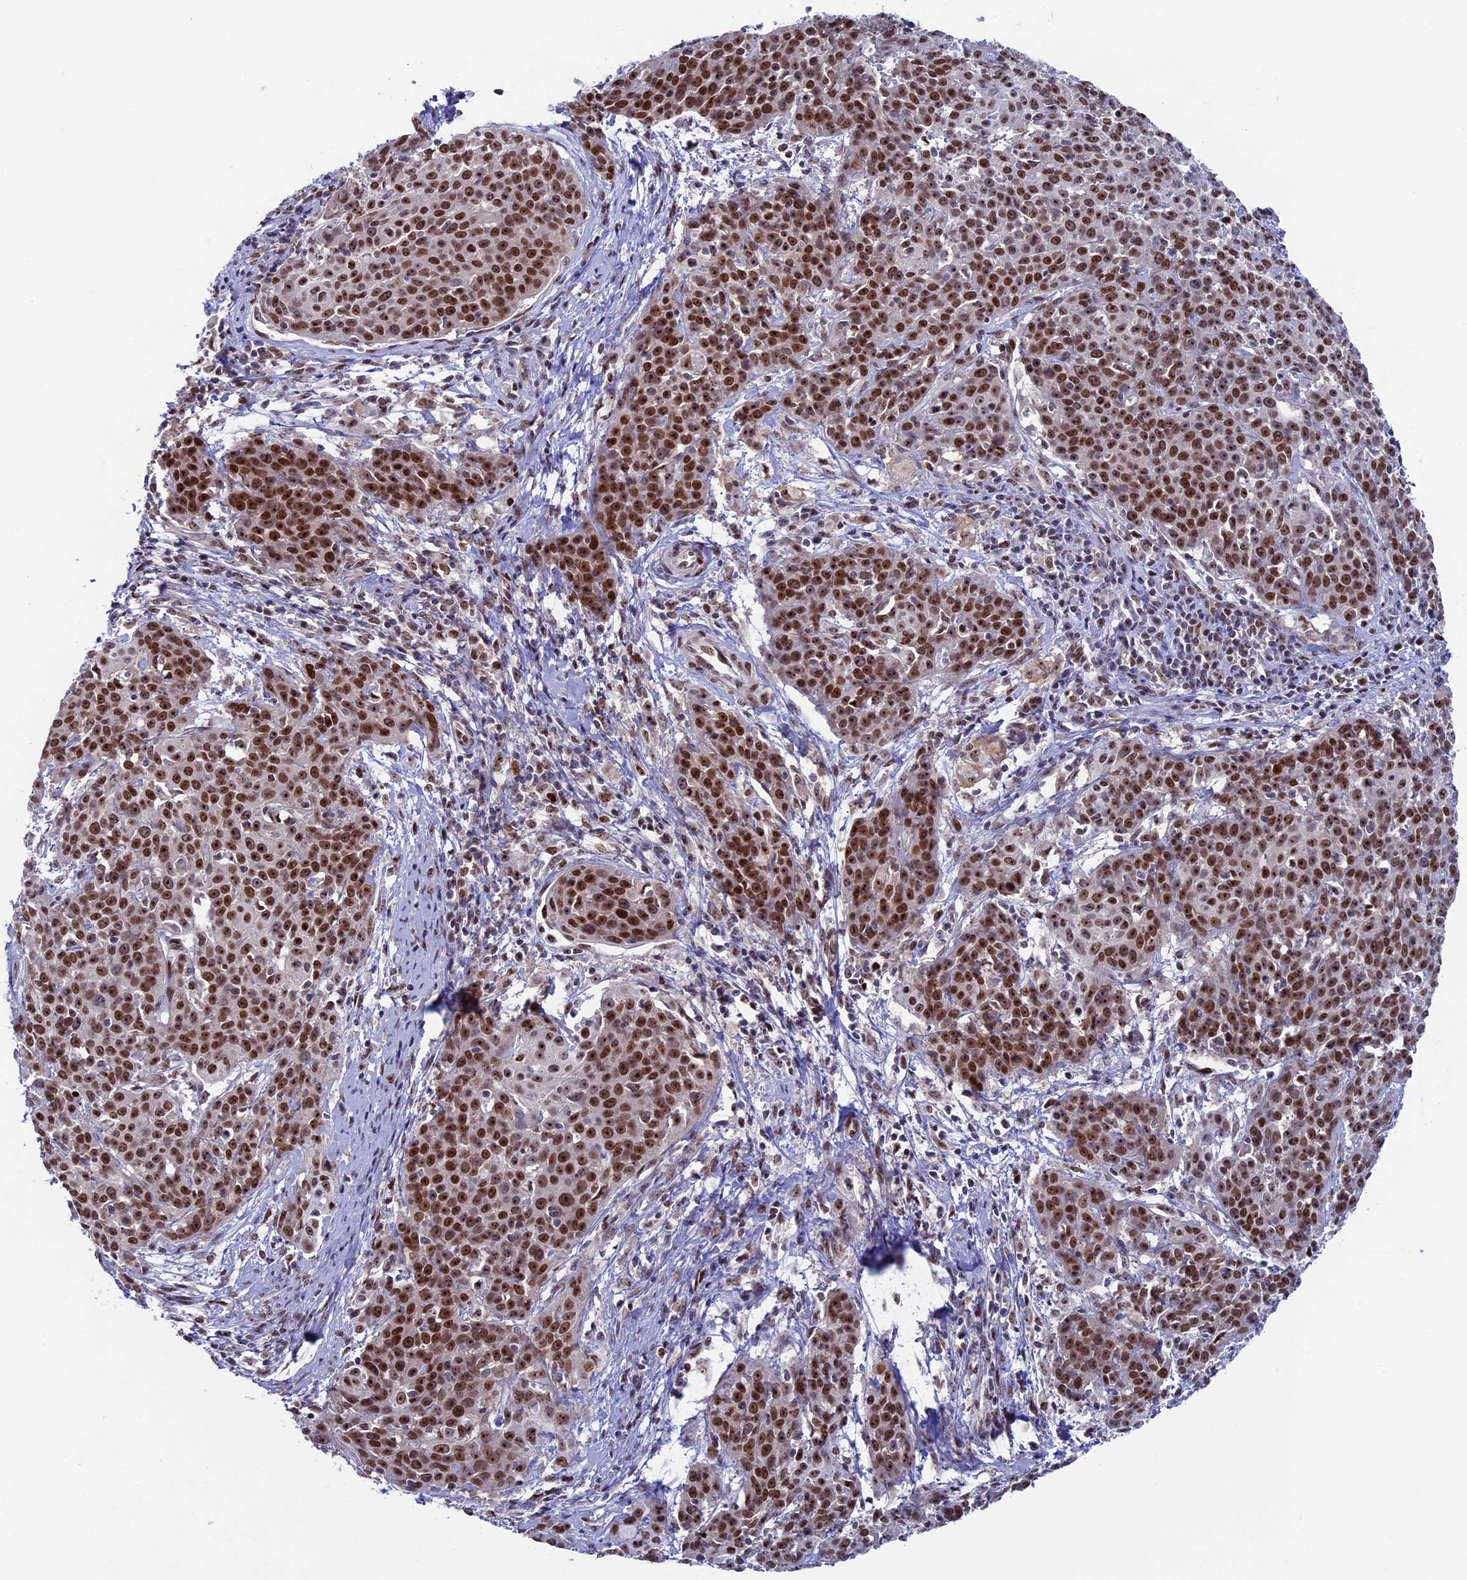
{"staining": {"intensity": "strong", "quantity": ">75%", "location": "nuclear"}, "tissue": "cervical cancer", "cell_type": "Tumor cells", "image_type": "cancer", "snomed": [{"axis": "morphology", "description": "Squamous cell carcinoma, NOS"}, {"axis": "topography", "description": "Cervix"}], "caption": "The image shows staining of cervical cancer, revealing strong nuclear protein staining (brown color) within tumor cells.", "gene": "CCDC86", "patient": {"sex": "female", "age": 38}}